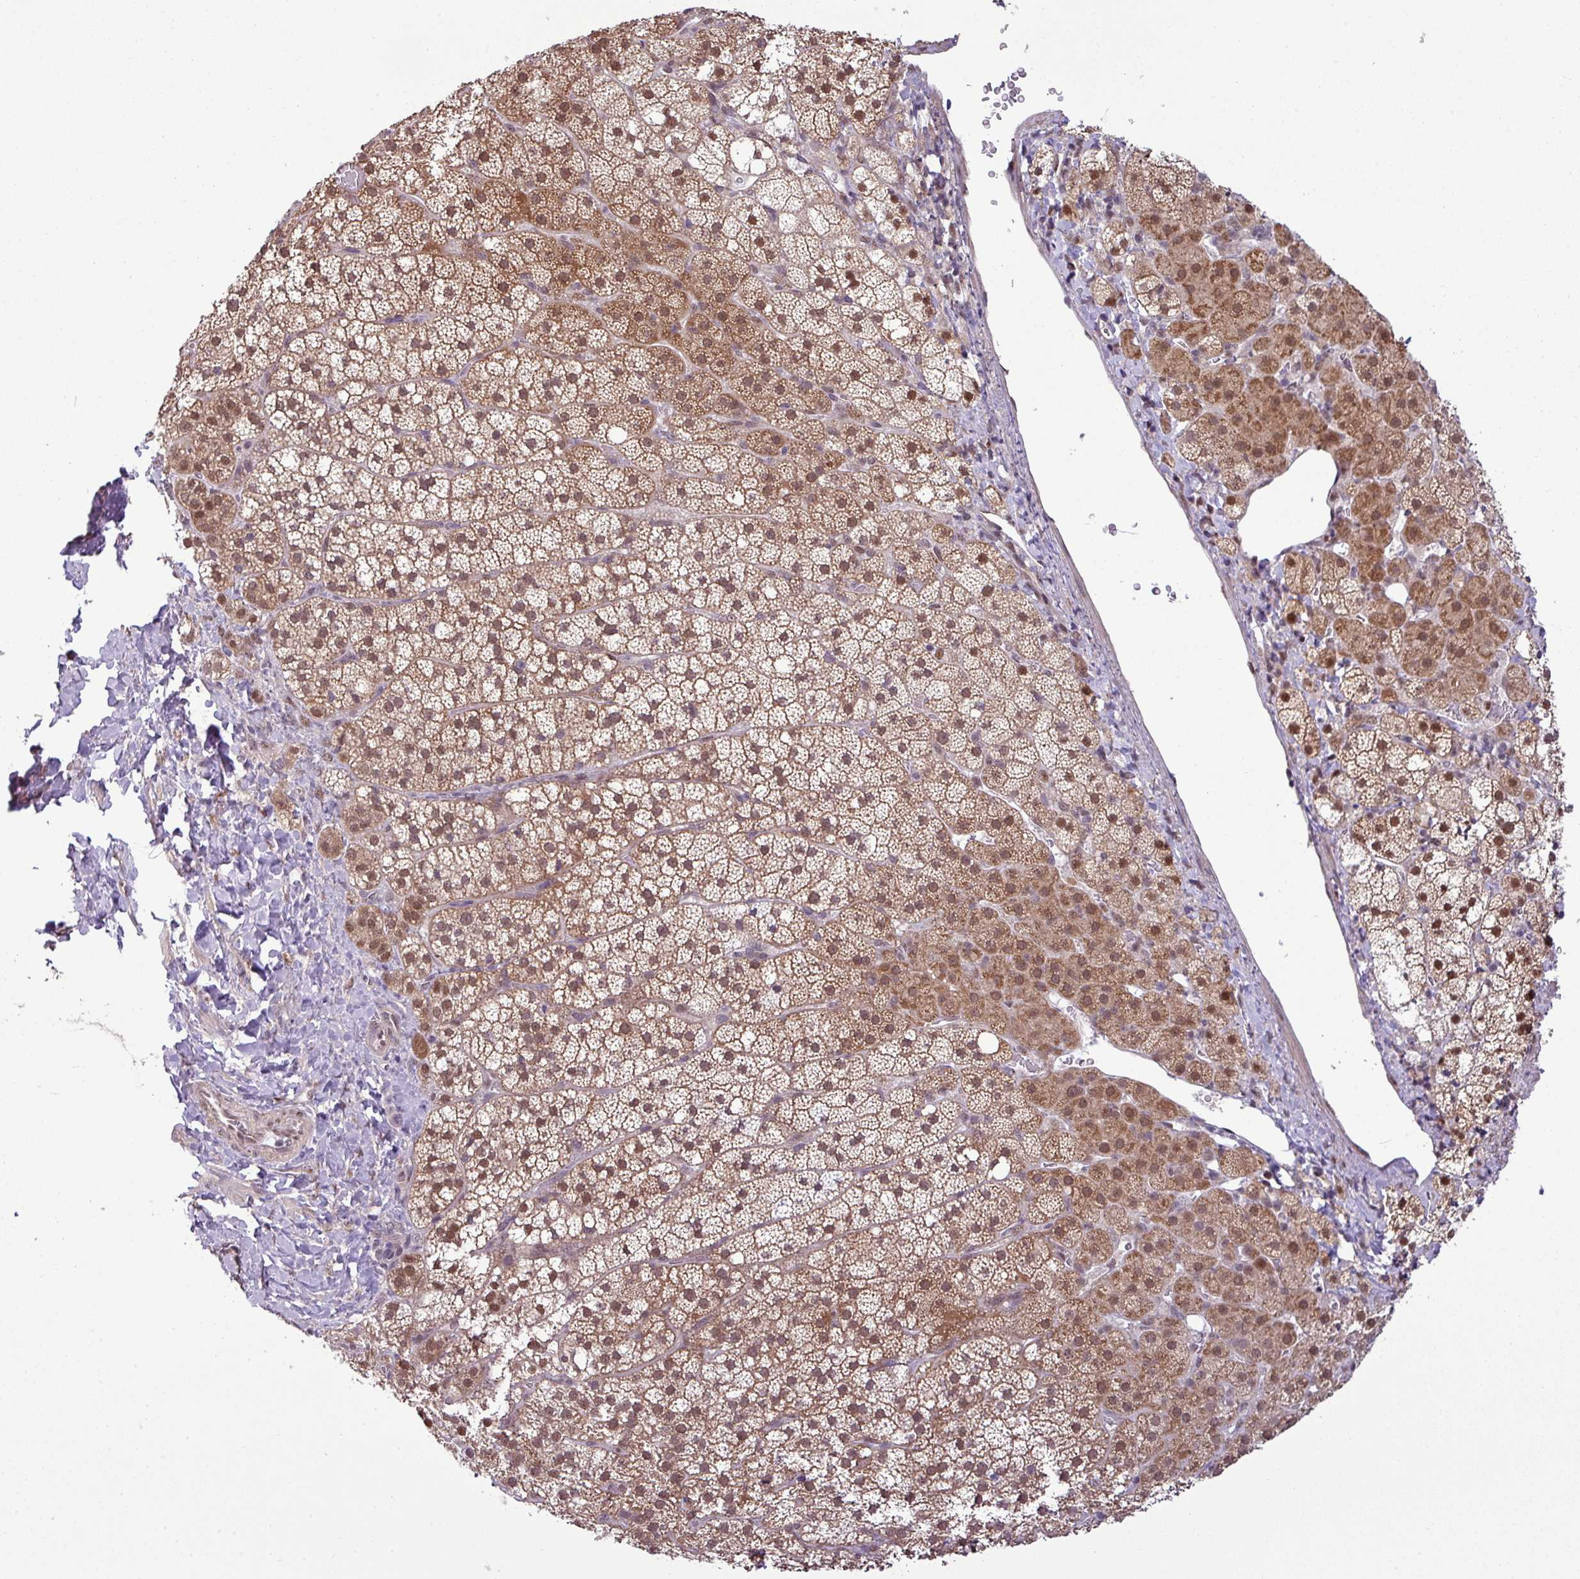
{"staining": {"intensity": "moderate", "quantity": ">75%", "location": "cytoplasmic/membranous,nuclear"}, "tissue": "adrenal gland", "cell_type": "Glandular cells", "image_type": "normal", "snomed": [{"axis": "morphology", "description": "Normal tissue, NOS"}, {"axis": "topography", "description": "Adrenal gland"}], "caption": "IHC histopathology image of normal human adrenal gland stained for a protein (brown), which shows medium levels of moderate cytoplasmic/membranous,nuclear staining in about >75% of glandular cells.", "gene": "ZNF217", "patient": {"sex": "male", "age": 53}}